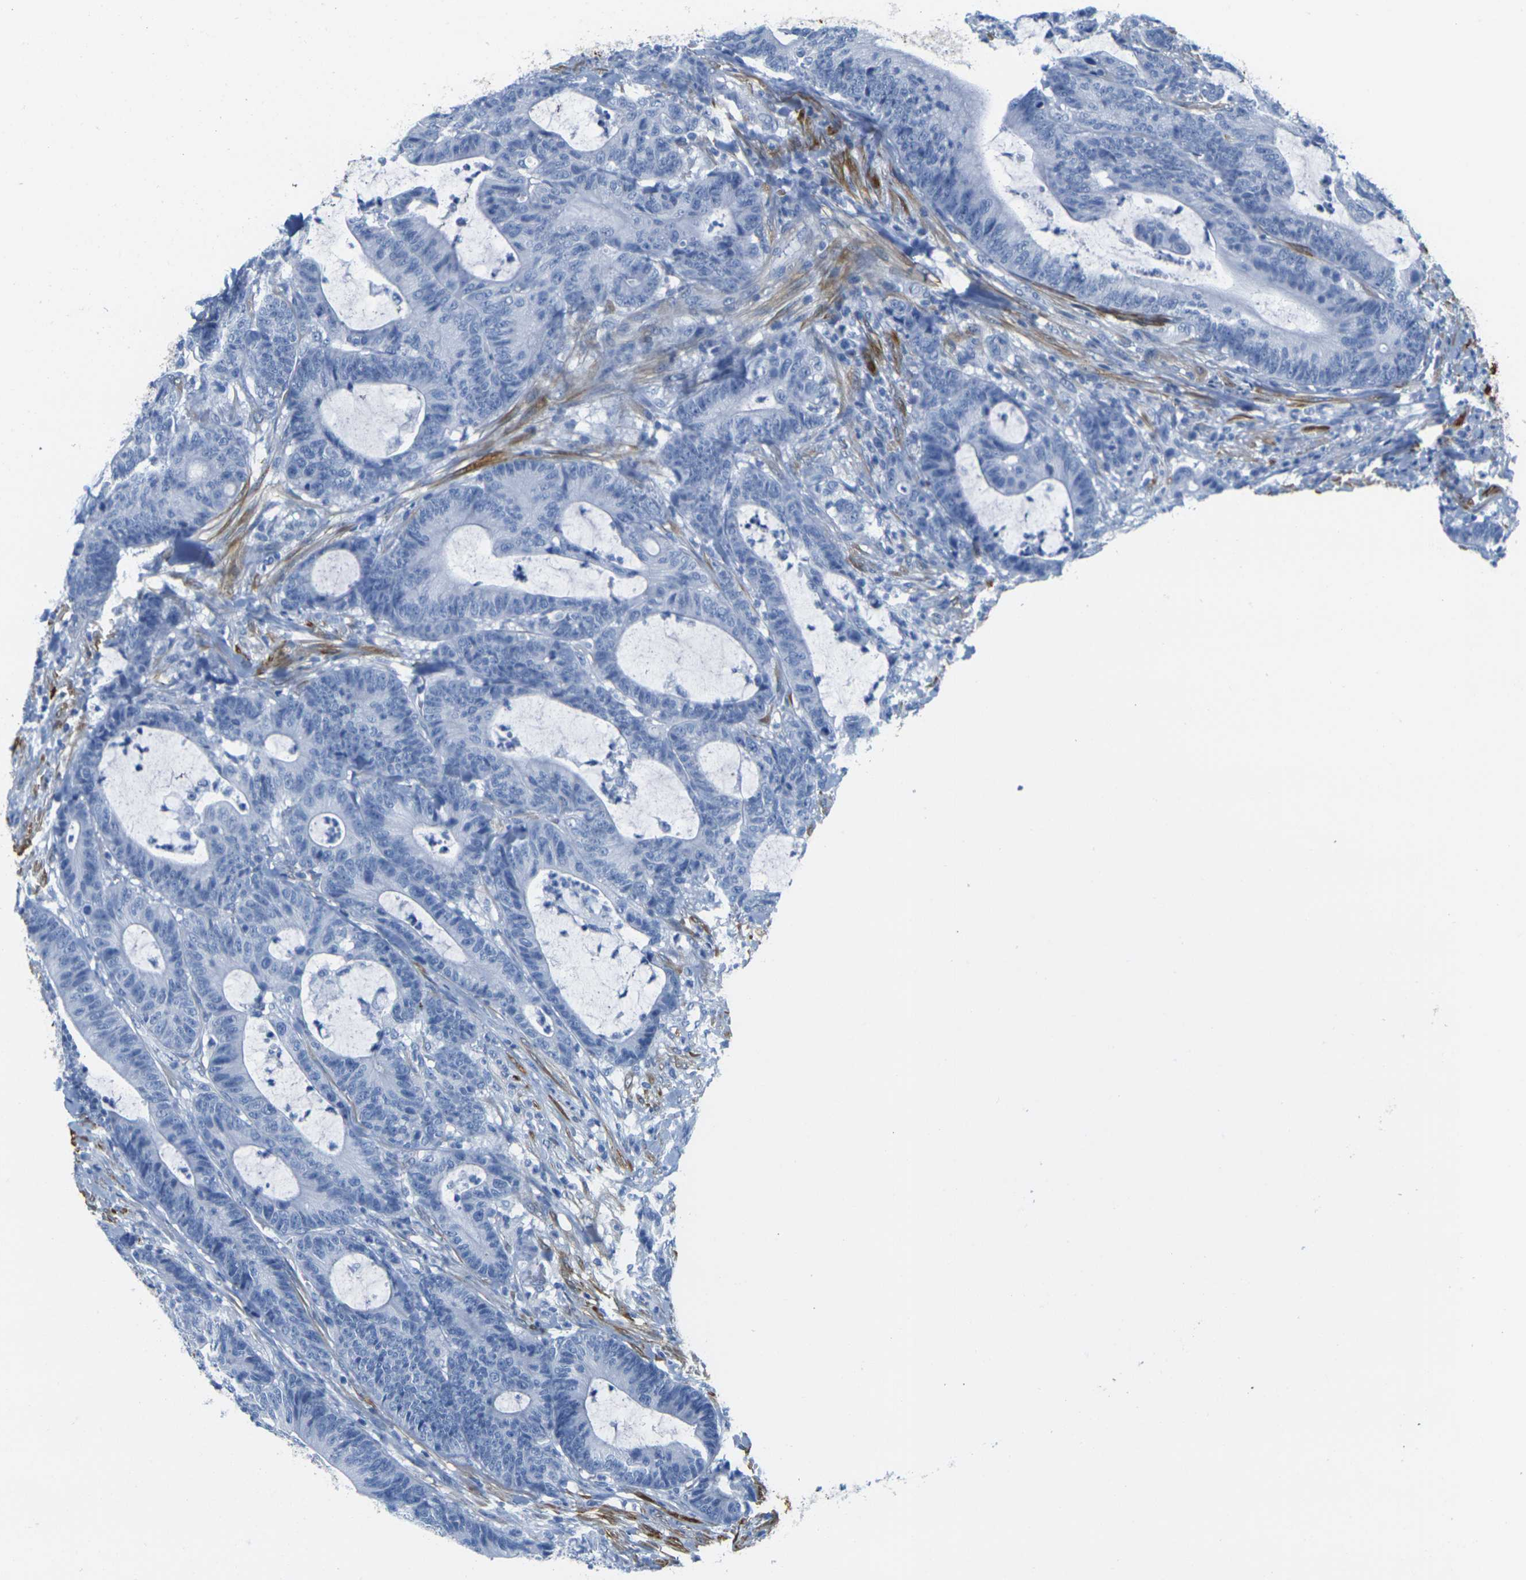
{"staining": {"intensity": "negative", "quantity": "none", "location": "none"}, "tissue": "colorectal cancer", "cell_type": "Tumor cells", "image_type": "cancer", "snomed": [{"axis": "morphology", "description": "Adenocarcinoma, NOS"}, {"axis": "topography", "description": "Colon"}], "caption": "Immunohistochemistry (IHC) of human adenocarcinoma (colorectal) reveals no staining in tumor cells.", "gene": "CNN1", "patient": {"sex": "female", "age": 84}}